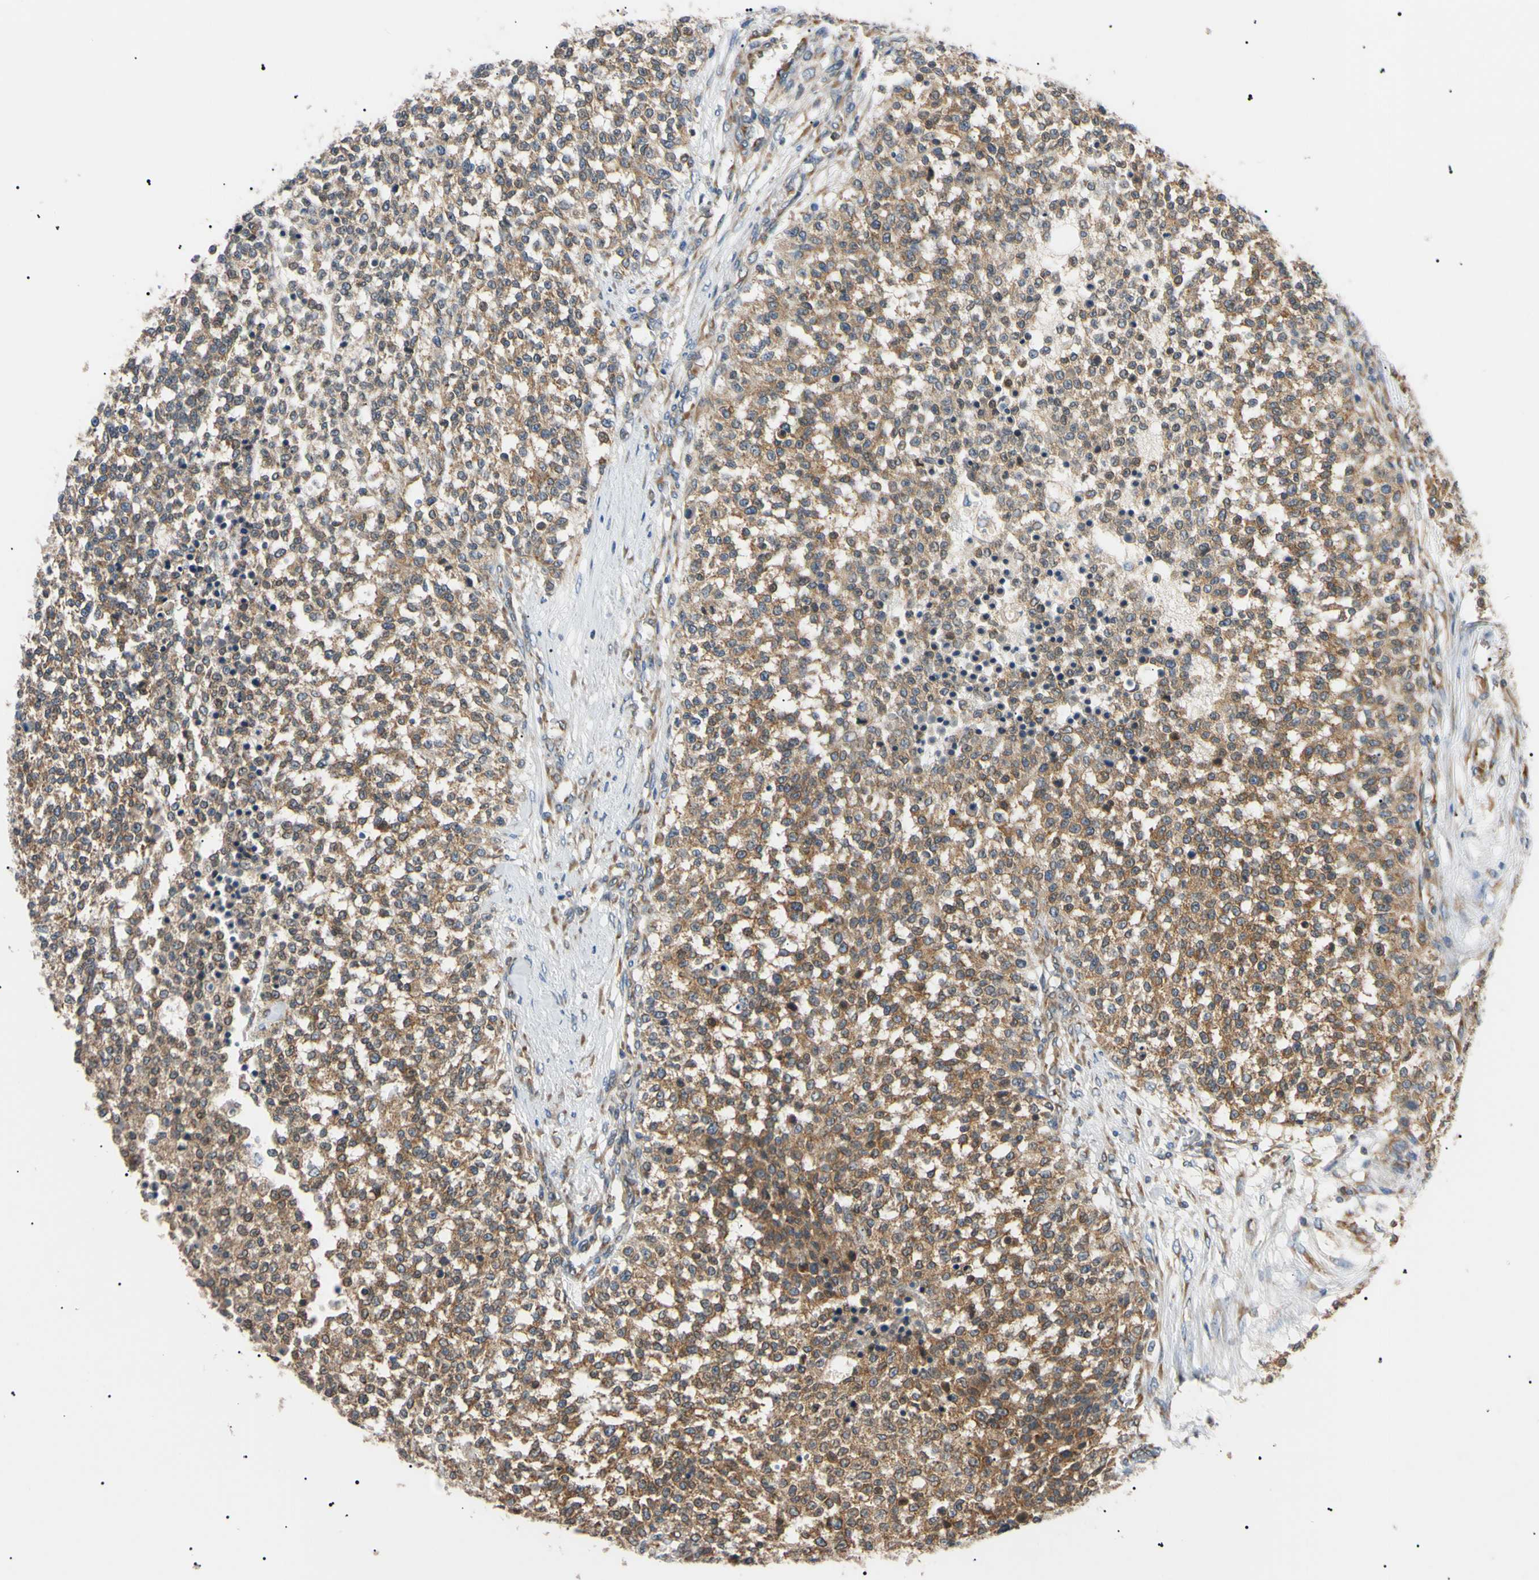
{"staining": {"intensity": "moderate", "quantity": ">75%", "location": "cytoplasmic/membranous"}, "tissue": "testis cancer", "cell_type": "Tumor cells", "image_type": "cancer", "snomed": [{"axis": "morphology", "description": "Seminoma, NOS"}, {"axis": "topography", "description": "Testis"}], "caption": "High-power microscopy captured an immunohistochemistry (IHC) micrograph of testis cancer, revealing moderate cytoplasmic/membranous positivity in about >75% of tumor cells. (DAB (3,3'-diaminobenzidine) IHC with brightfield microscopy, high magnification).", "gene": "VAPA", "patient": {"sex": "male", "age": 59}}